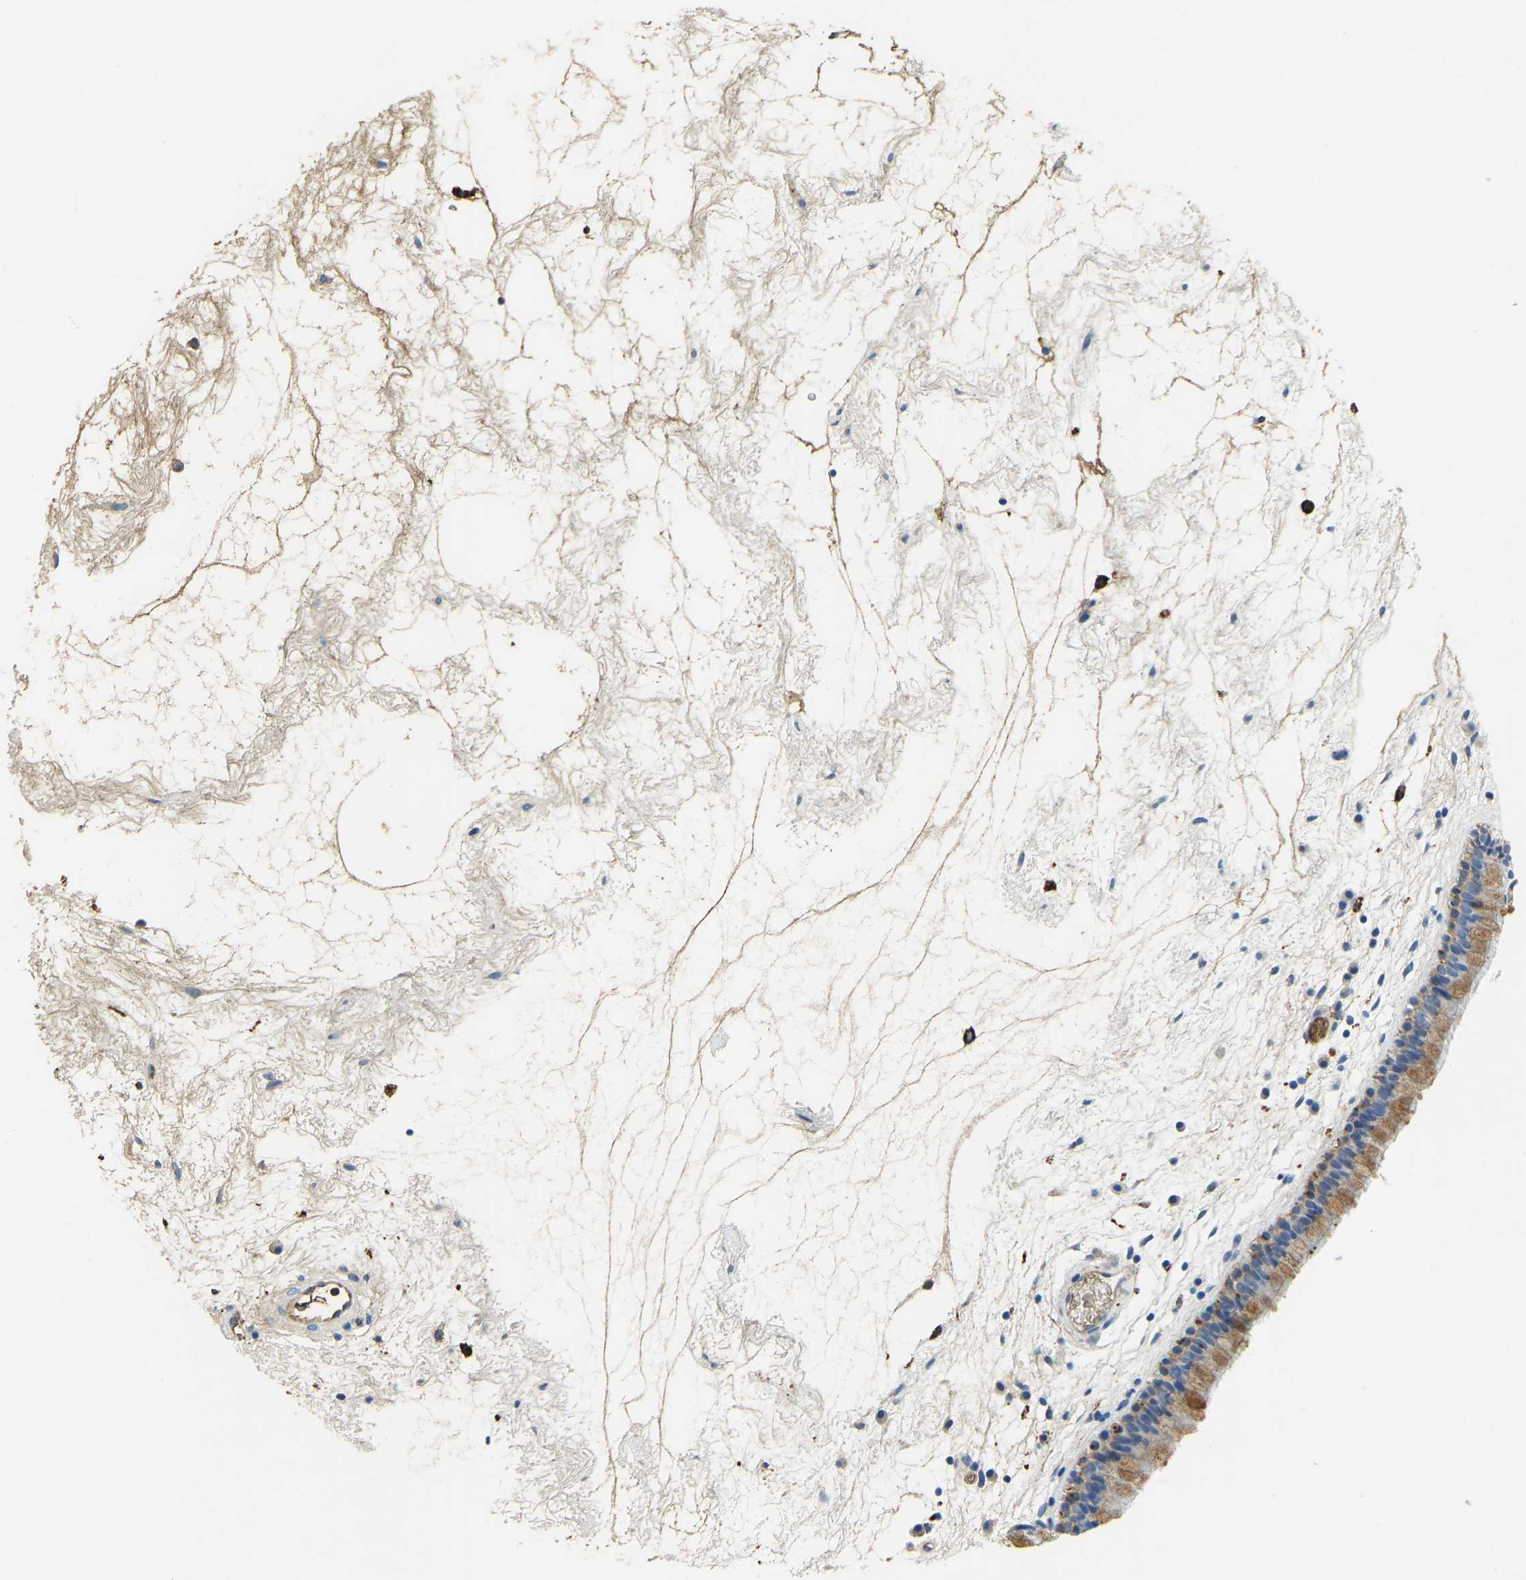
{"staining": {"intensity": "moderate", "quantity": "25%-75%", "location": "cytoplasmic/membranous"}, "tissue": "nasopharynx", "cell_type": "Respiratory epithelial cells", "image_type": "normal", "snomed": [{"axis": "morphology", "description": "Normal tissue, NOS"}, {"axis": "morphology", "description": "Inflammation, NOS"}, {"axis": "topography", "description": "Nasopharynx"}], "caption": "Human nasopharynx stained with a brown dye exhibits moderate cytoplasmic/membranous positive staining in about 25%-75% of respiratory epithelial cells.", "gene": "THBS4", "patient": {"sex": "male", "age": 48}}